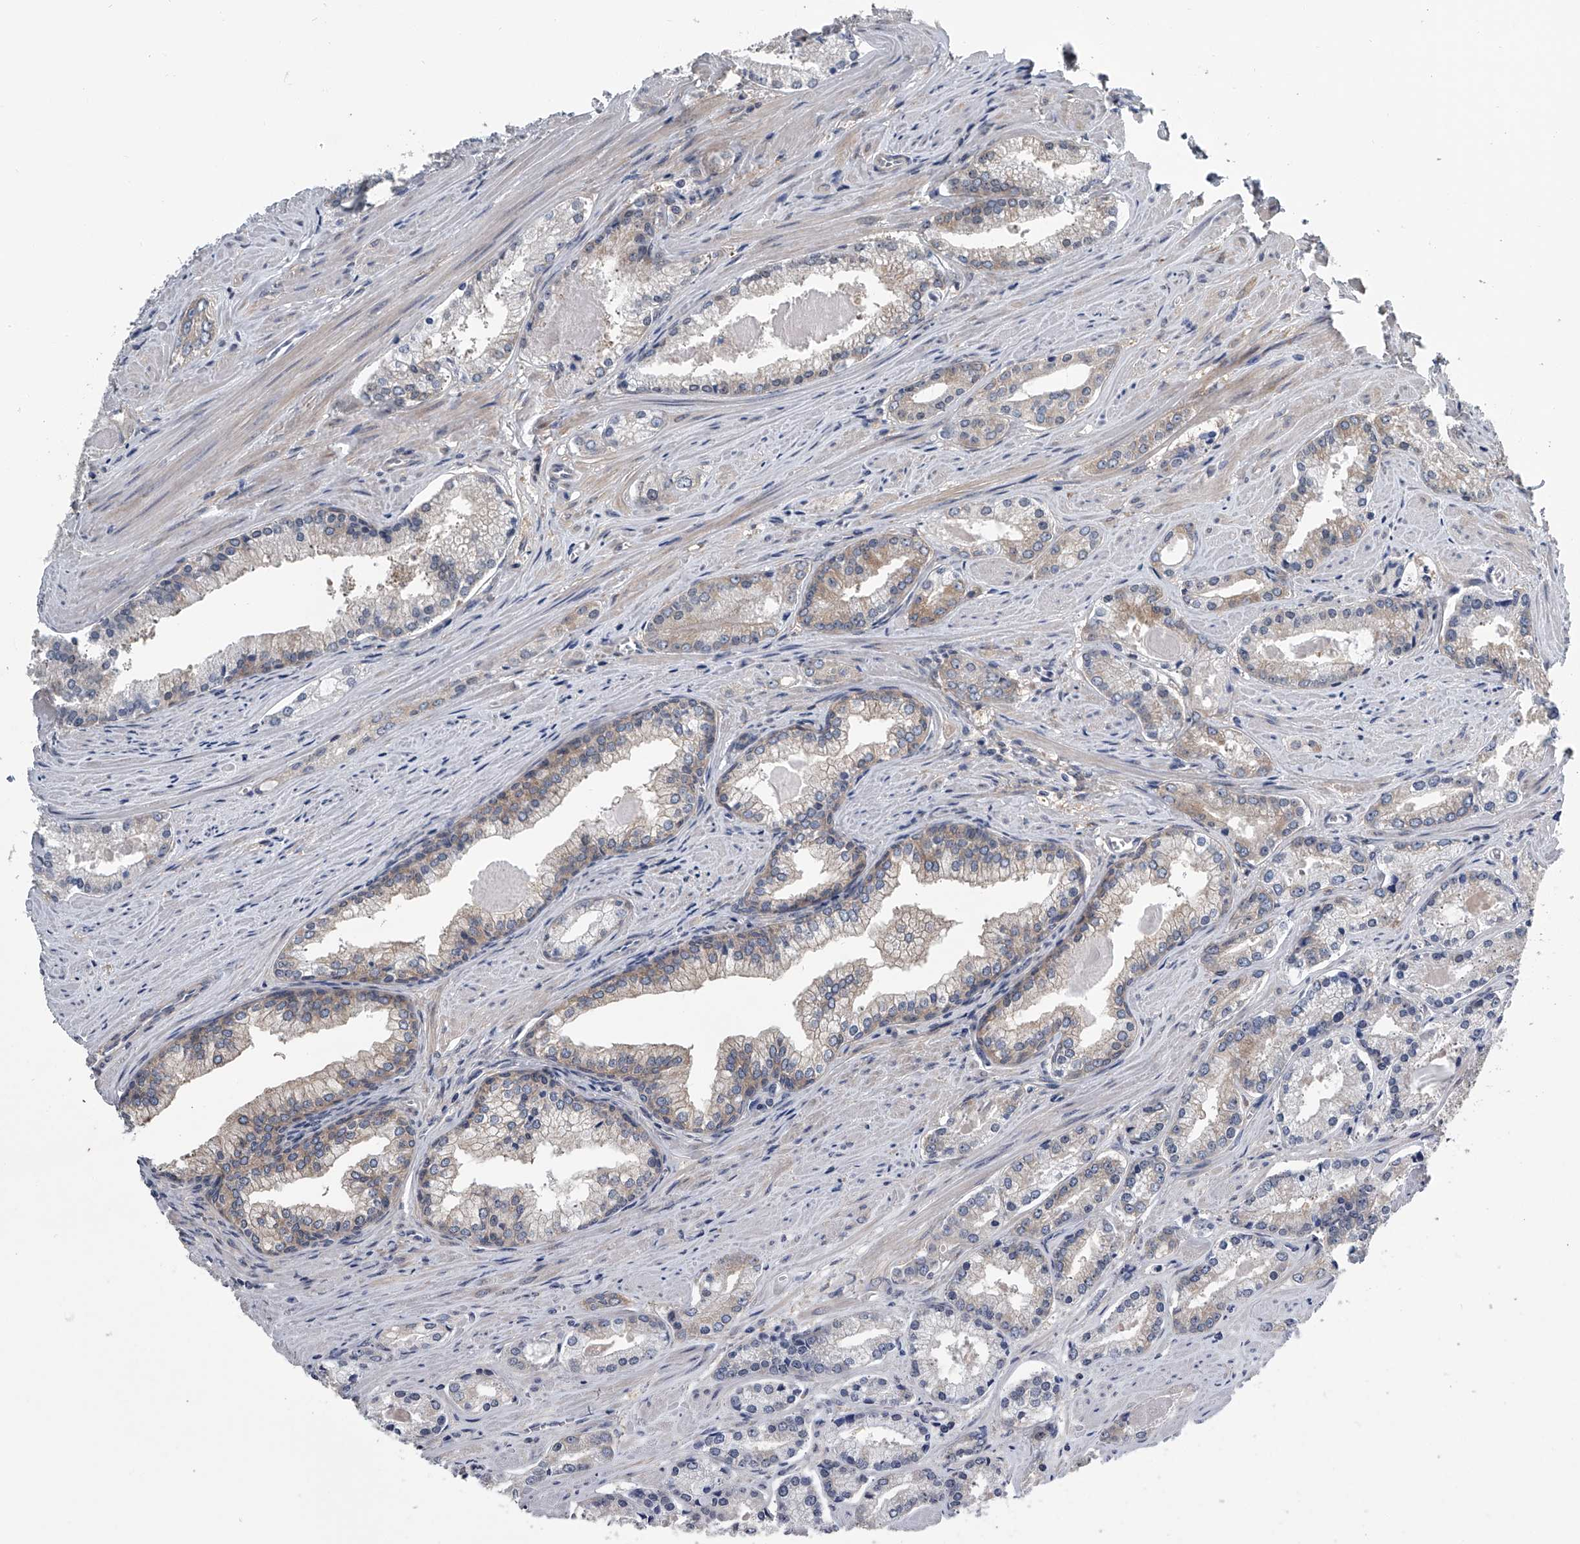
{"staining": {"intensity": "moderate", "quantity": "<25%", "location": "cytoplasmic/membranous"}, "tissue": "prostate cancer", "cell_type": "Tumor cells", "image_type": "cancer", "snomed": [{"axis": "morphology", "description": "Adenocarcinoma, Low grade"}, {"axis": "topography", "description": "Prostate"}], "caption": "Protein expression analysis of human prostate cancer (adenocarcinoma (low-grade)) reveals moderate cytoplasmic/membranous expression in about <25% of tumor cells.", "gene": "PPP2R5D", "patient": {"sex": "male", "age": 54}}